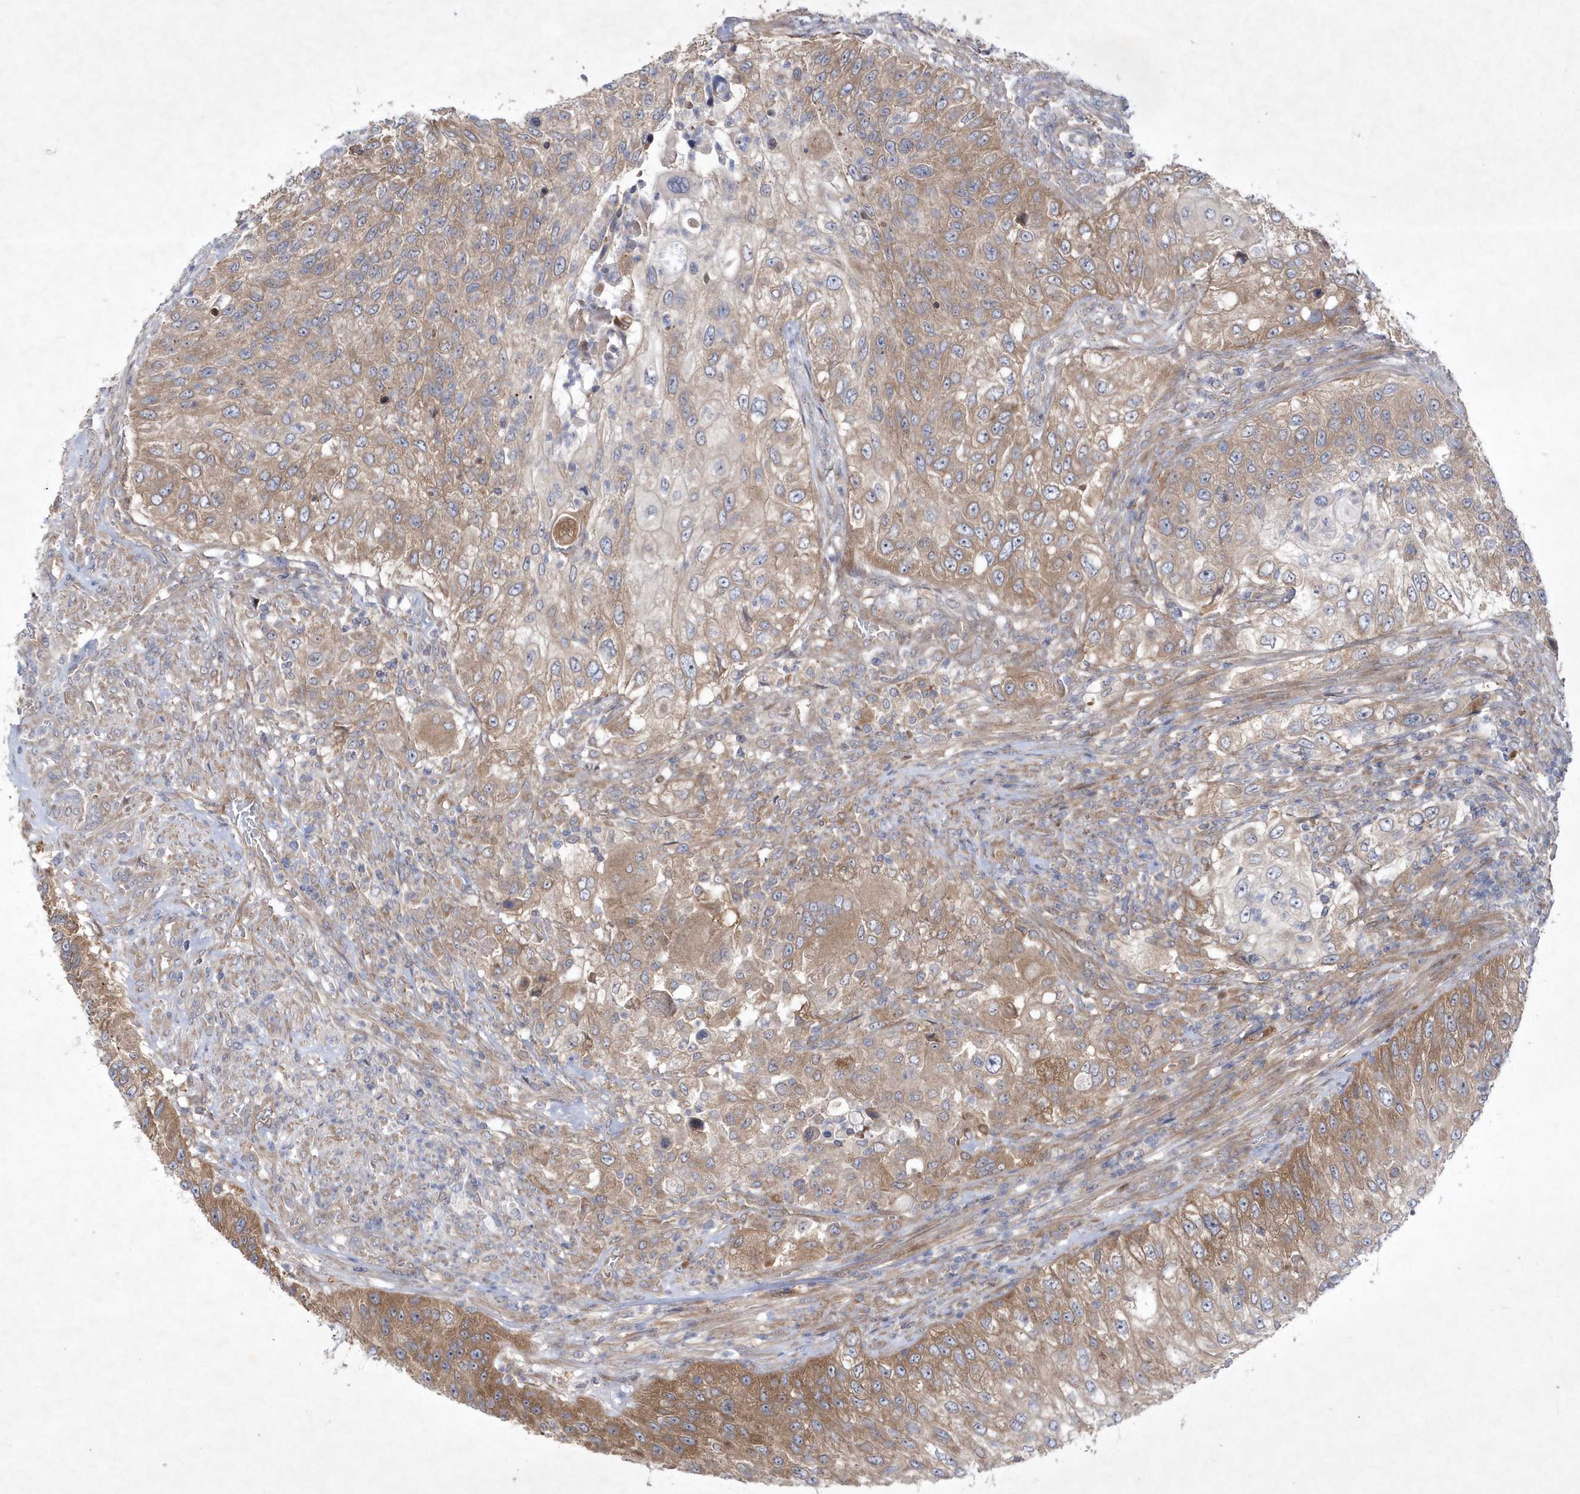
{"staining": {"intensity": "moderate", "quantity": ">75%", "location": "cytoplasmic/membranous"}, "tissue": "urothelial cancer", "cell_type": "Tumor cells", "image_type": "cancer", "snomed": [{"axis": "morphology", "description": "Urothelial carcinoma, High grade"}, {"axis": "topography", "description": "Urinary bladder"}], "caption": "Approximately >75% of tumor cells in urothelial cancer show moderate cytoplasmic/membranous protein positivity as visualized by brown immunohistochemical staining.", "gene": "DSPP", "patient": {"sex": "female", "age": 60}}